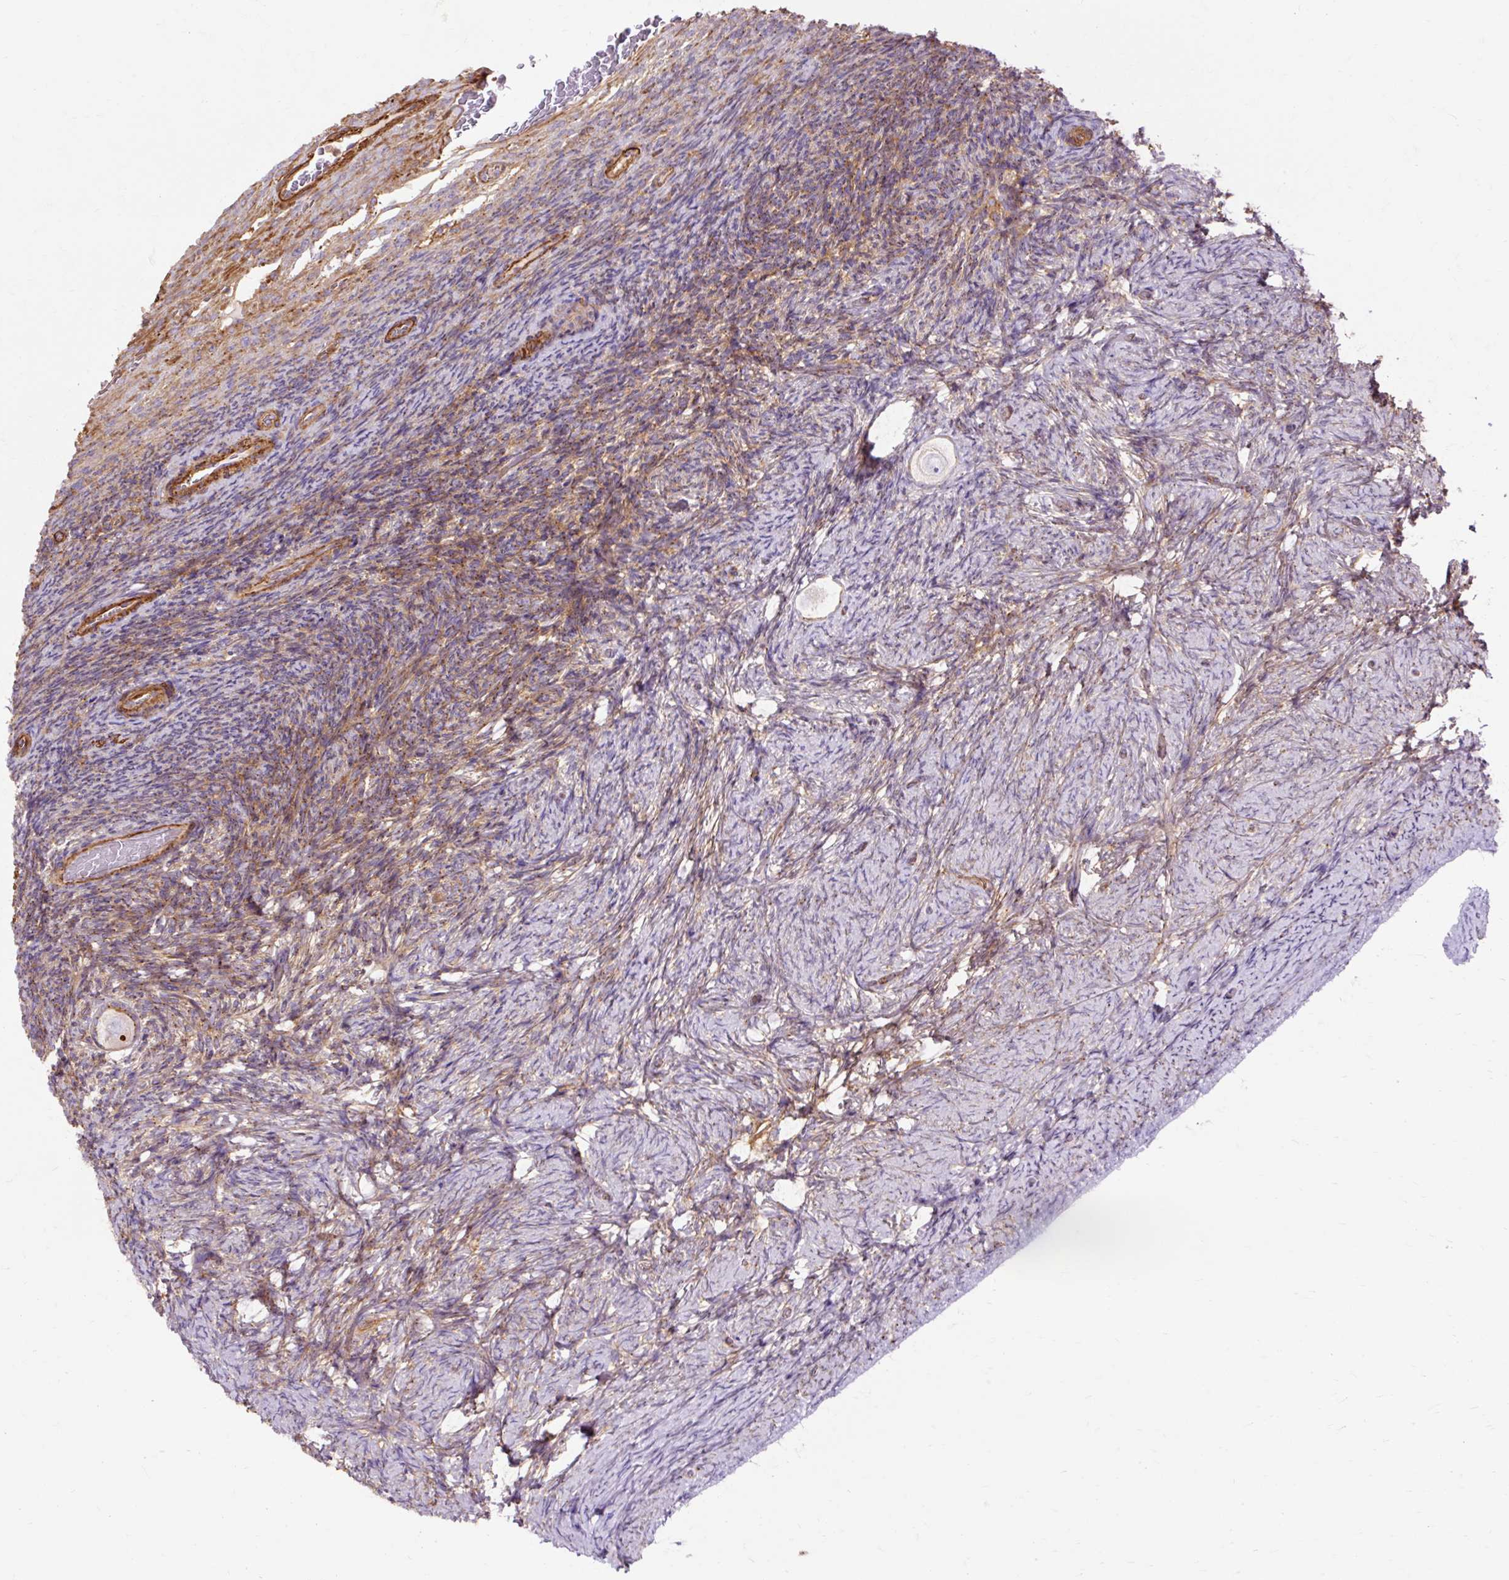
{"staining": {"intensity": "moderate", "quantity": "25%-75%", "location": "cytoplasmic/membranous"}, "tissue": "ovary", "cell_type": "Follicle cells", "image_type": "normal", "snomed": [{"axis": "morphology", "description": "Normal tissue, NOS"}, {"axis": "topography", "description": "Ovary"}], "caption": "Moderate cytoplasmic/membranous positivity for a protein is present in approximately 25%-75% of follicle cells of benign ovary using immunohistochemistry (IHC).", "gene": "TBC1D2B", "patient": {"sex": "female", "age": 34}}